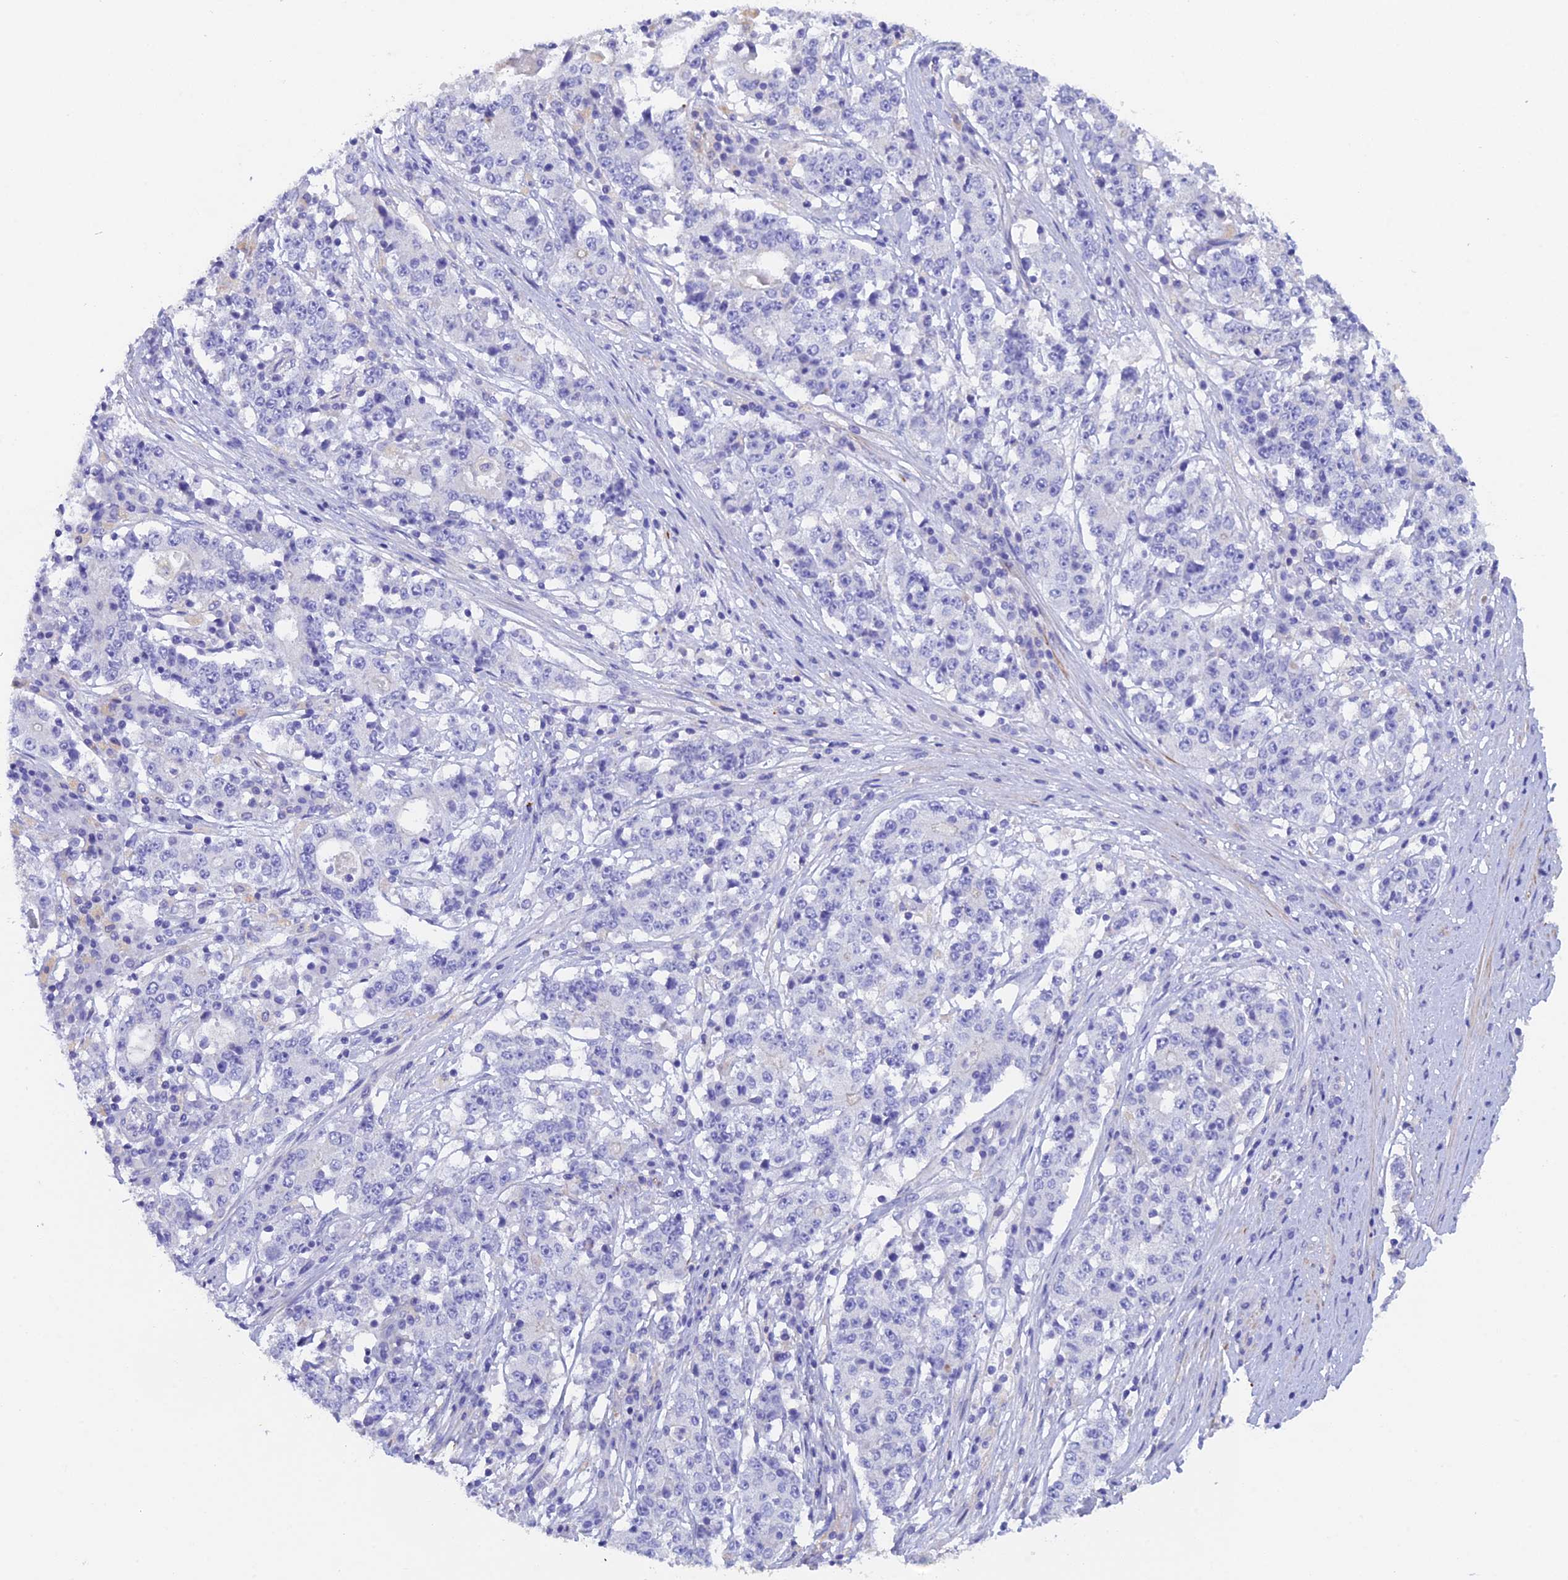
{"staining": {"intensity": "negative", "quantity": "none", "location": "none"}, "tissue": "stomach cancer", "cell_type": "Tumor cells", "image_type": "cancer", "snomed": [{"axis": "morphology", "description": "Adenocarcinoma, NOS"}, {"axis": "topography", "description": "Stomach"}], "caption": "Tumor cells show no significant staining in stomach cancer (adenocarcinoma).", "gene": "FZR1", "patient": {"sex": "male", "age": 59}}